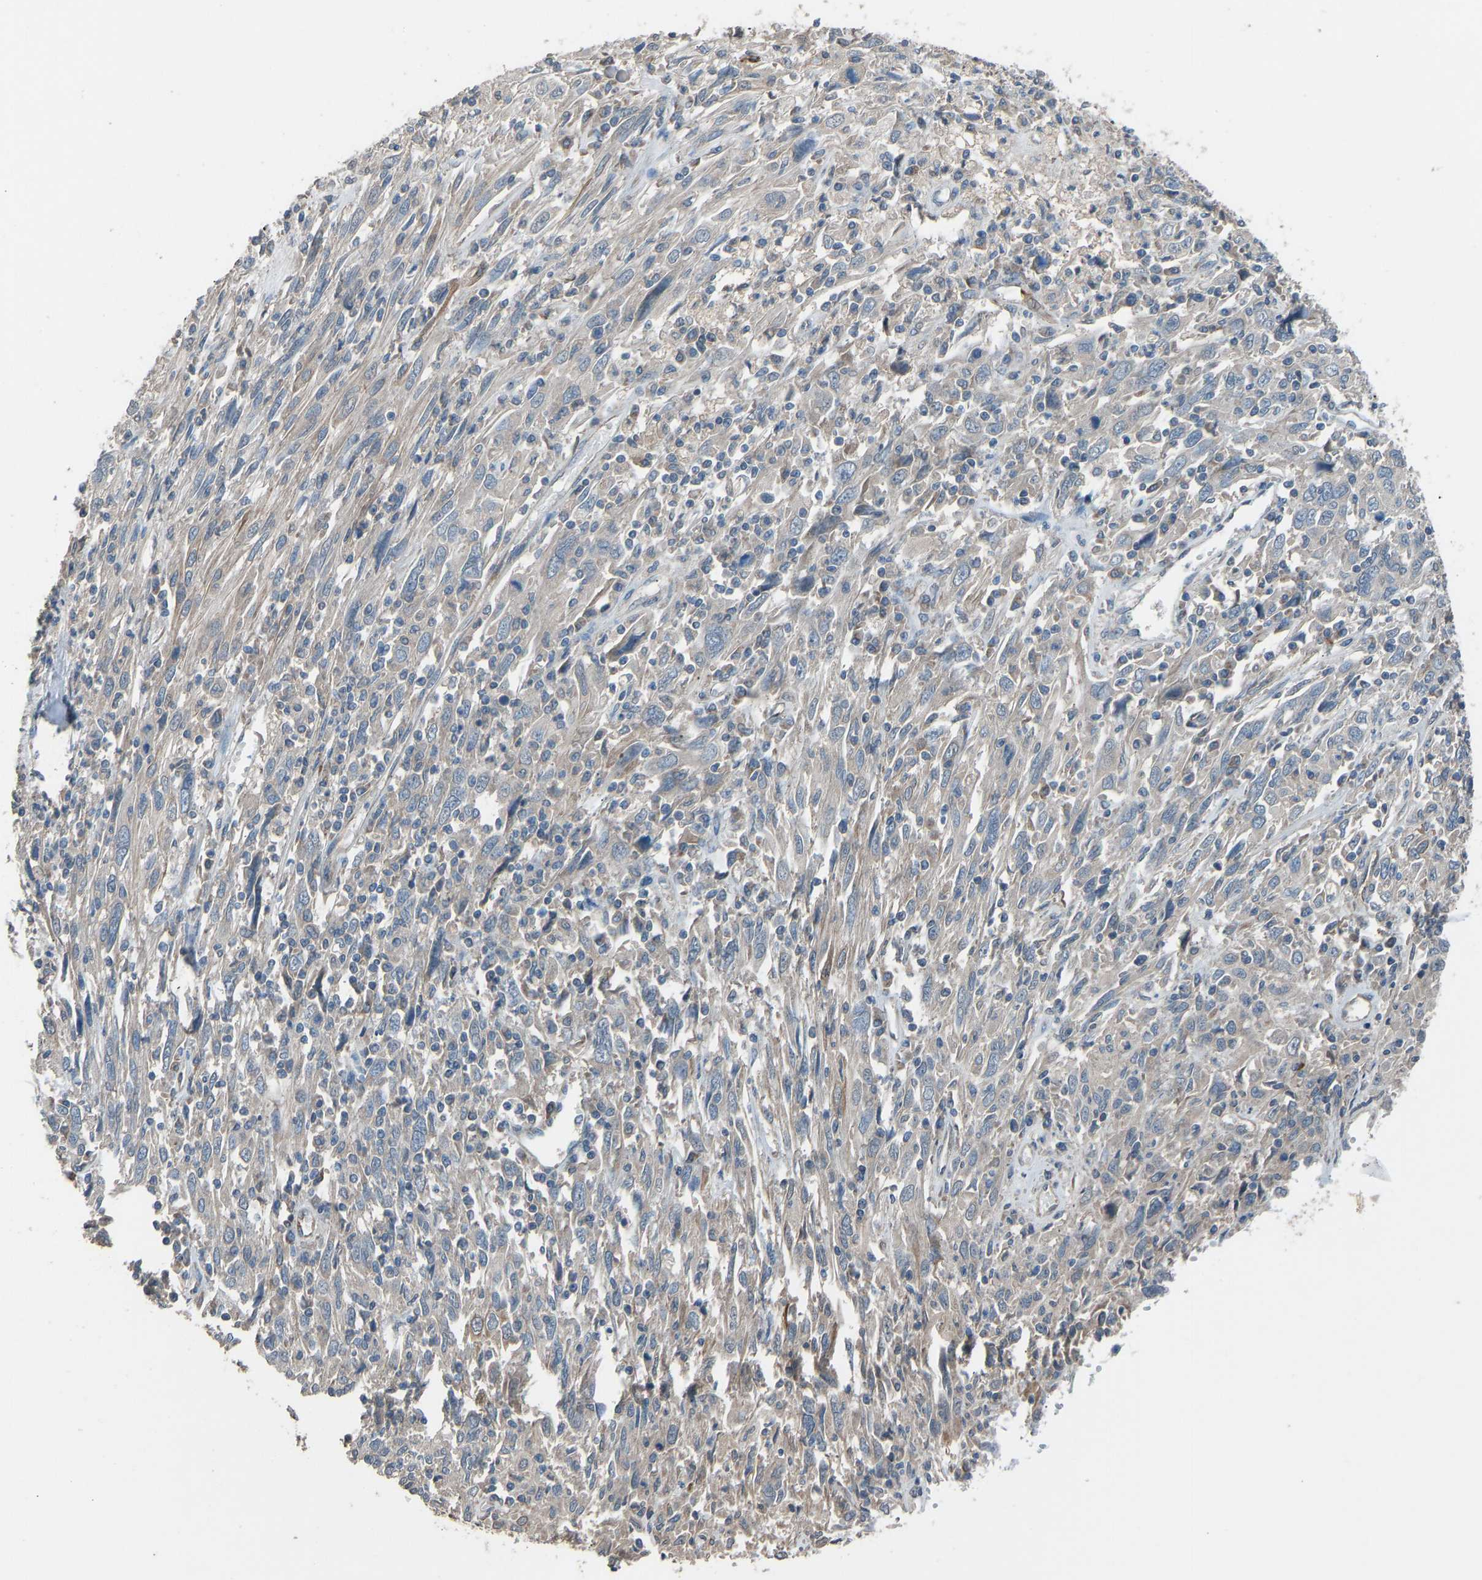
{"staining": {"intensity": "weak", "quantity": "25%-75%", "location": "cytoplasmic/membranous"}, "tissue": "cervical cancer", "cell_type": "Tumor cells", "image_type": "cancer", "snomed": [{"axis": "morphology", "description": "Squamous cell carcinoma, NOS"}, {"axis": "topography", "description": "Cervix"}], "caption": "There is low levels of weak cytoplasmic/membranous positivity in tumor cells of squamous cell carcinoma (cervical), as demonstrated by immunohistochemical staining (brown color).", "gene": "SLC43A1", "patient": {"sex": "female", "age": 46}}